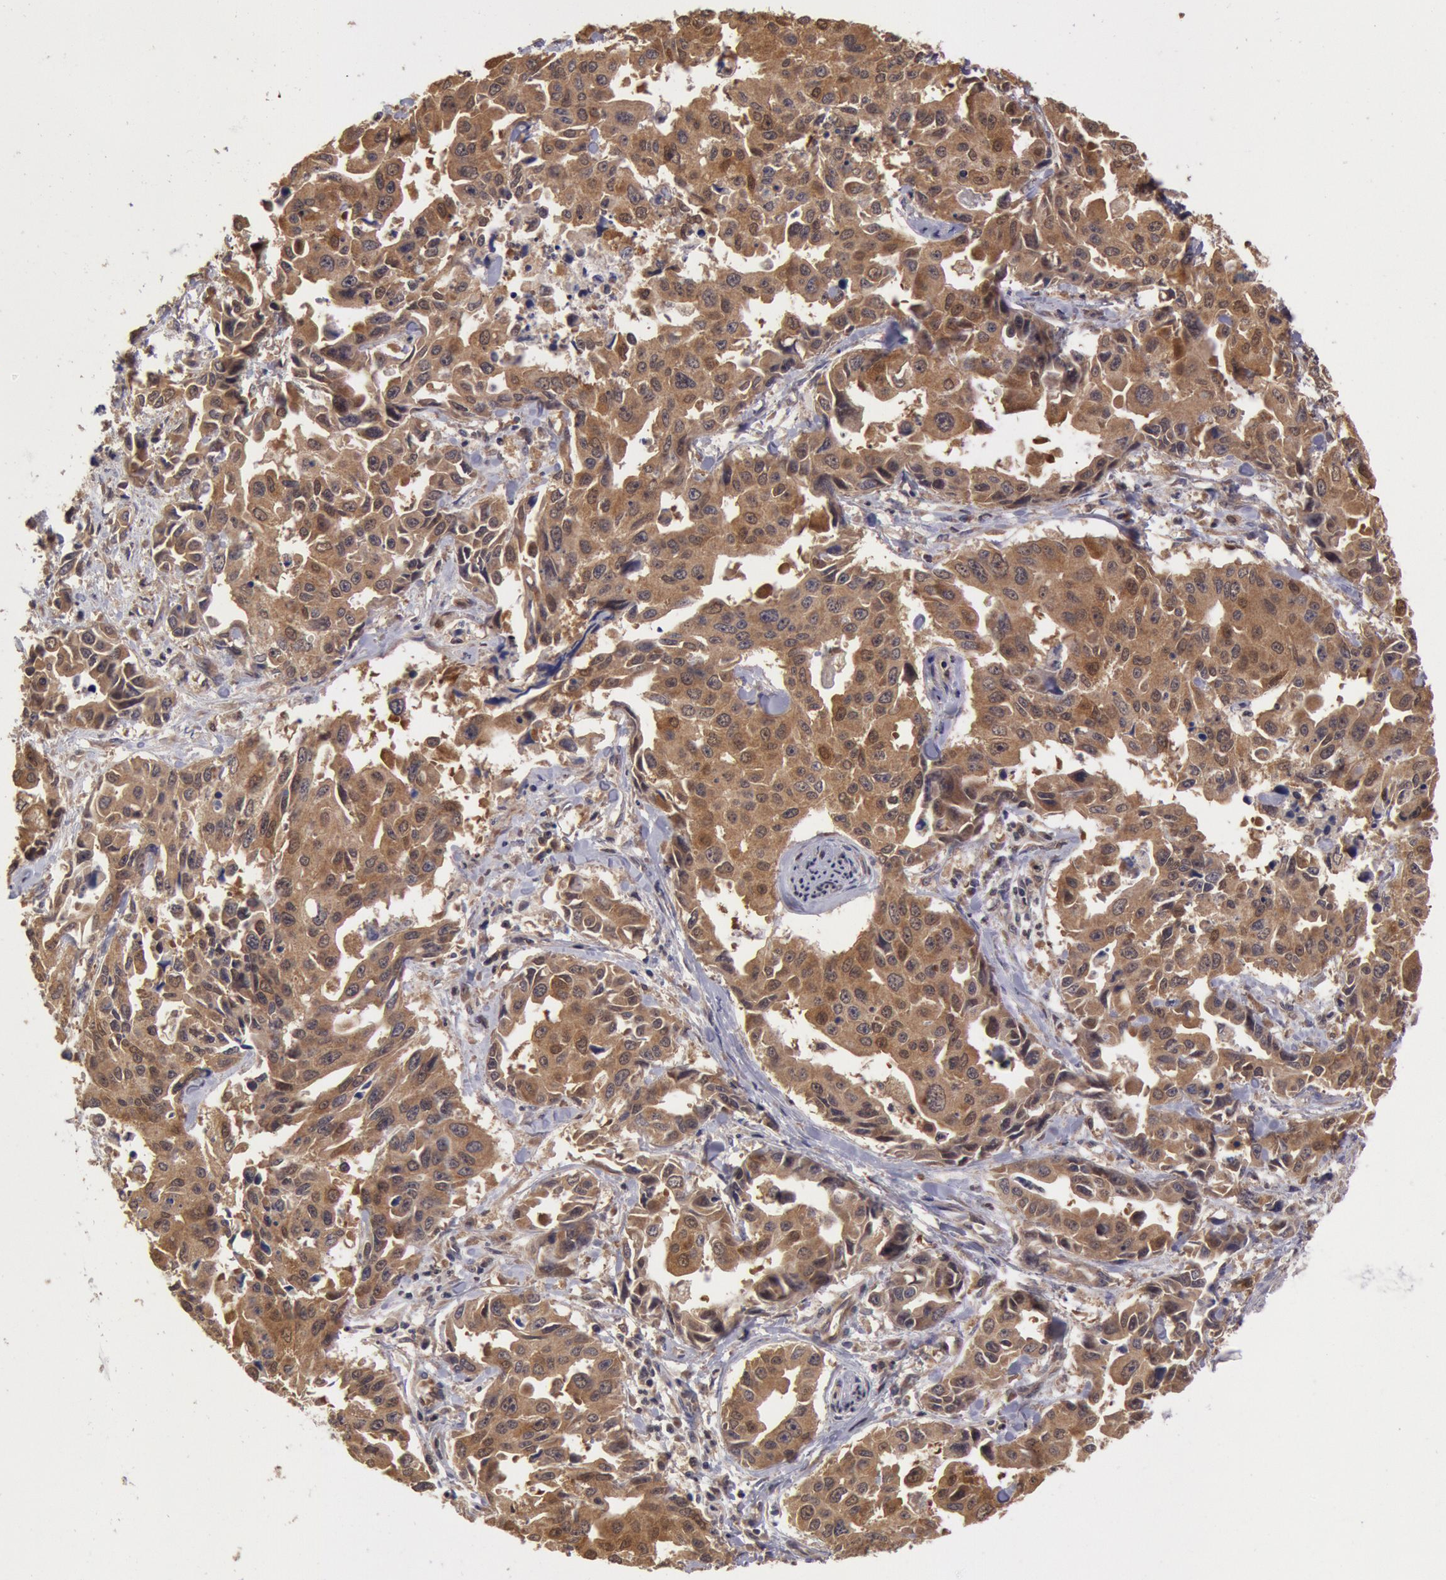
{"staining": {"intensity": "strong", "quantity": ">75%", "location": "cytoplasmic/membranous,nuclear"}, "tissue": "lung cancer", "cell_type": "Tumor cells", "image_type": "cancer", "snomed": [{"axis": "morphology", "description": "Adenocarcinoma, NOS"}, {"axis": "topography", "description": "Lung"}], "caption": "Lung cancer tissue reveals strong cytoplasmic/membranous and nuclear positivity in about >75% of tumor cells", "gene": "COMT", "patient": {"sex": "male", "age": 64}}